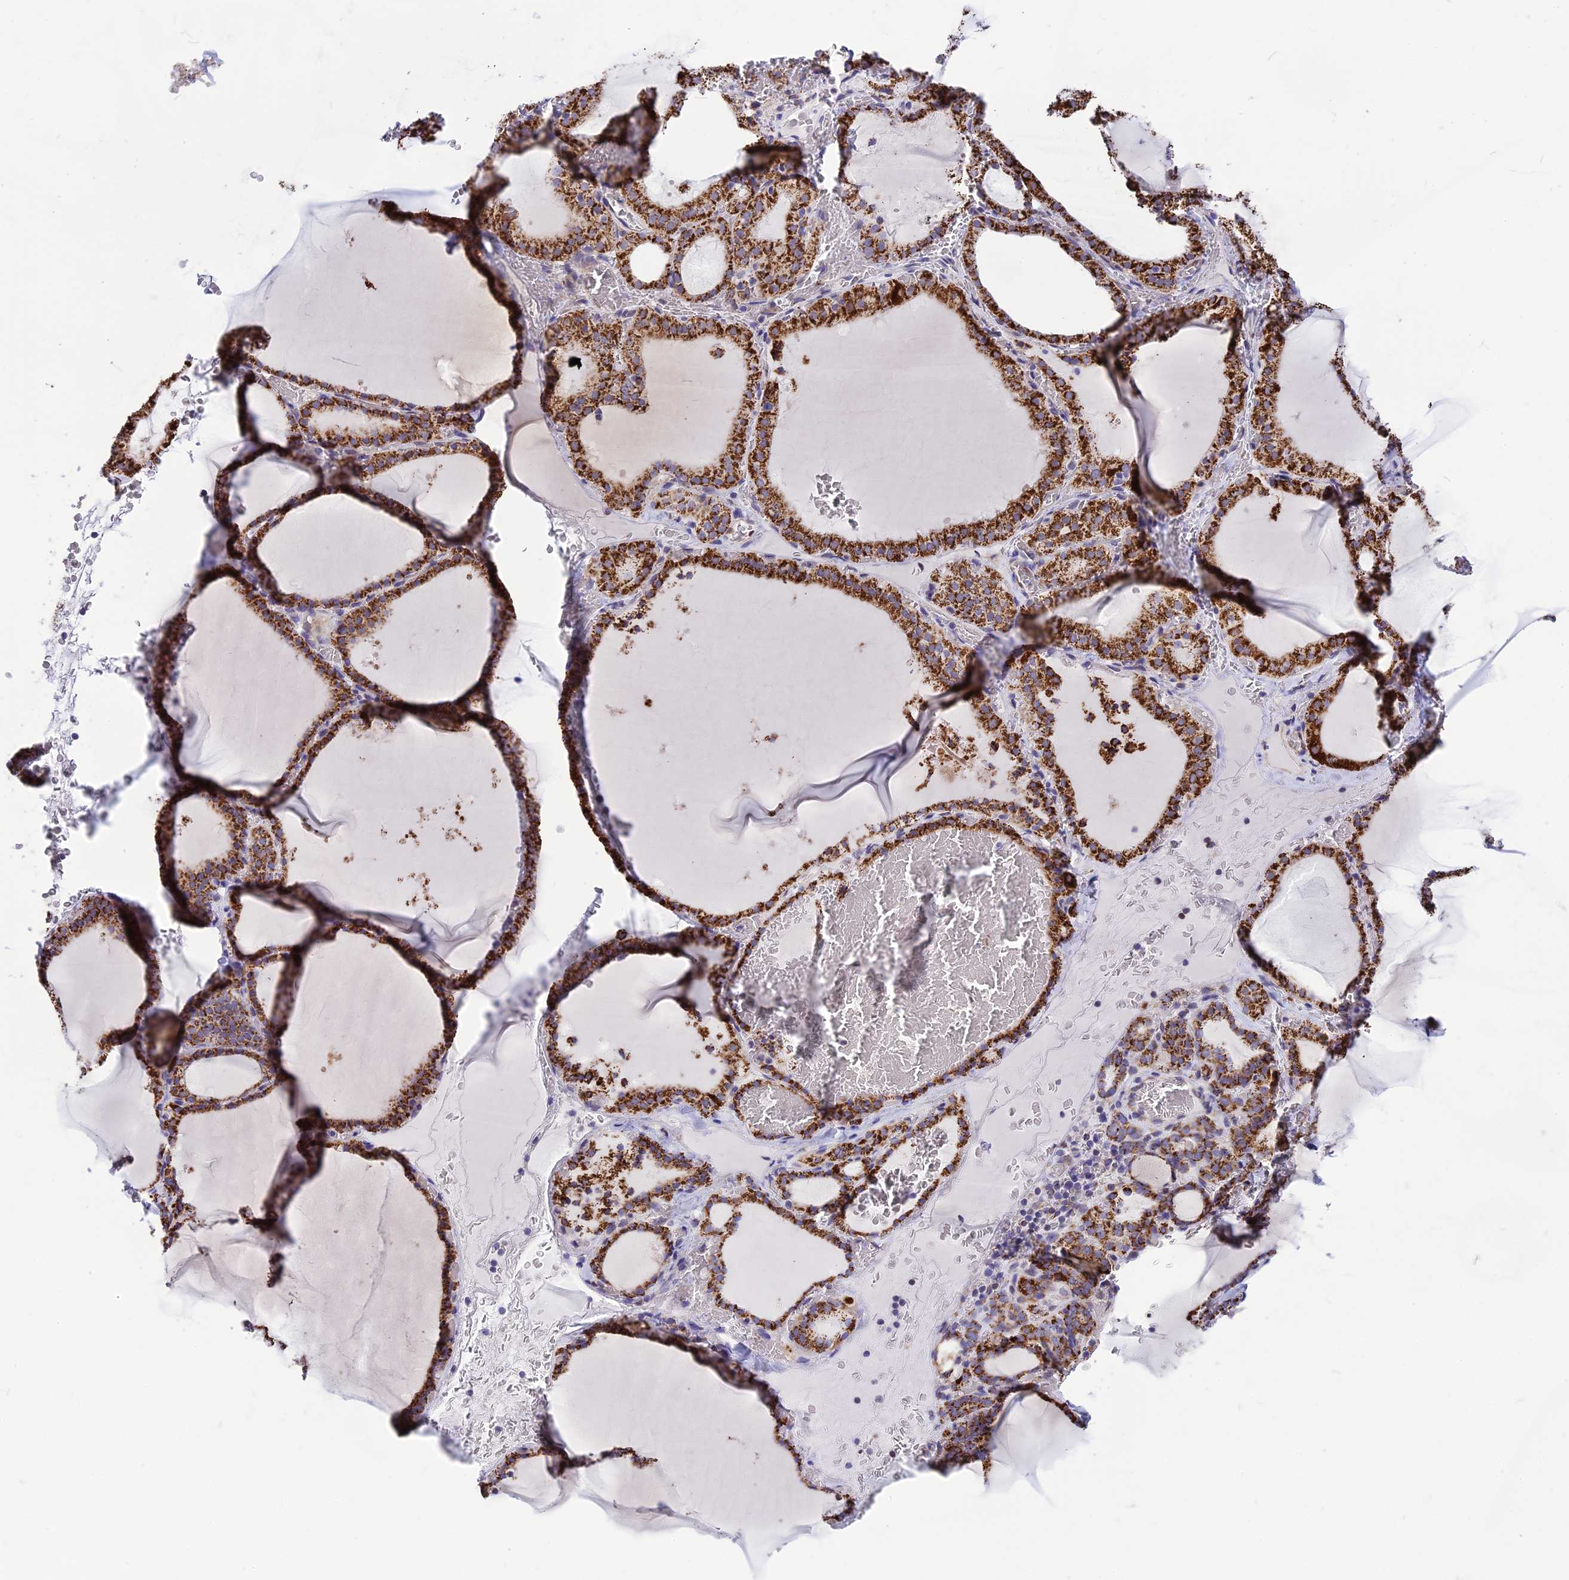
{"staining": {"intensity": "strong", "quantity": ">75%", "location": "cytoplasmic/membranous"}, "tissue": "thyroid gland", "cell_type": "Glandular cells", "image_type": "normal", "snomed": [{"axis": "morphology", "description": "Normal tissue, NOS"}, {"axis": "topography", "description": "Thyroid gland"}], "caption": "Brown immunohistochemical staining in normal thyroid gland exhibits strong cytoplasmic/membranous staining in about >75% of glandular cells.", "gene": "DOC2B", "patient": {"sex": "female", "age": 39}}